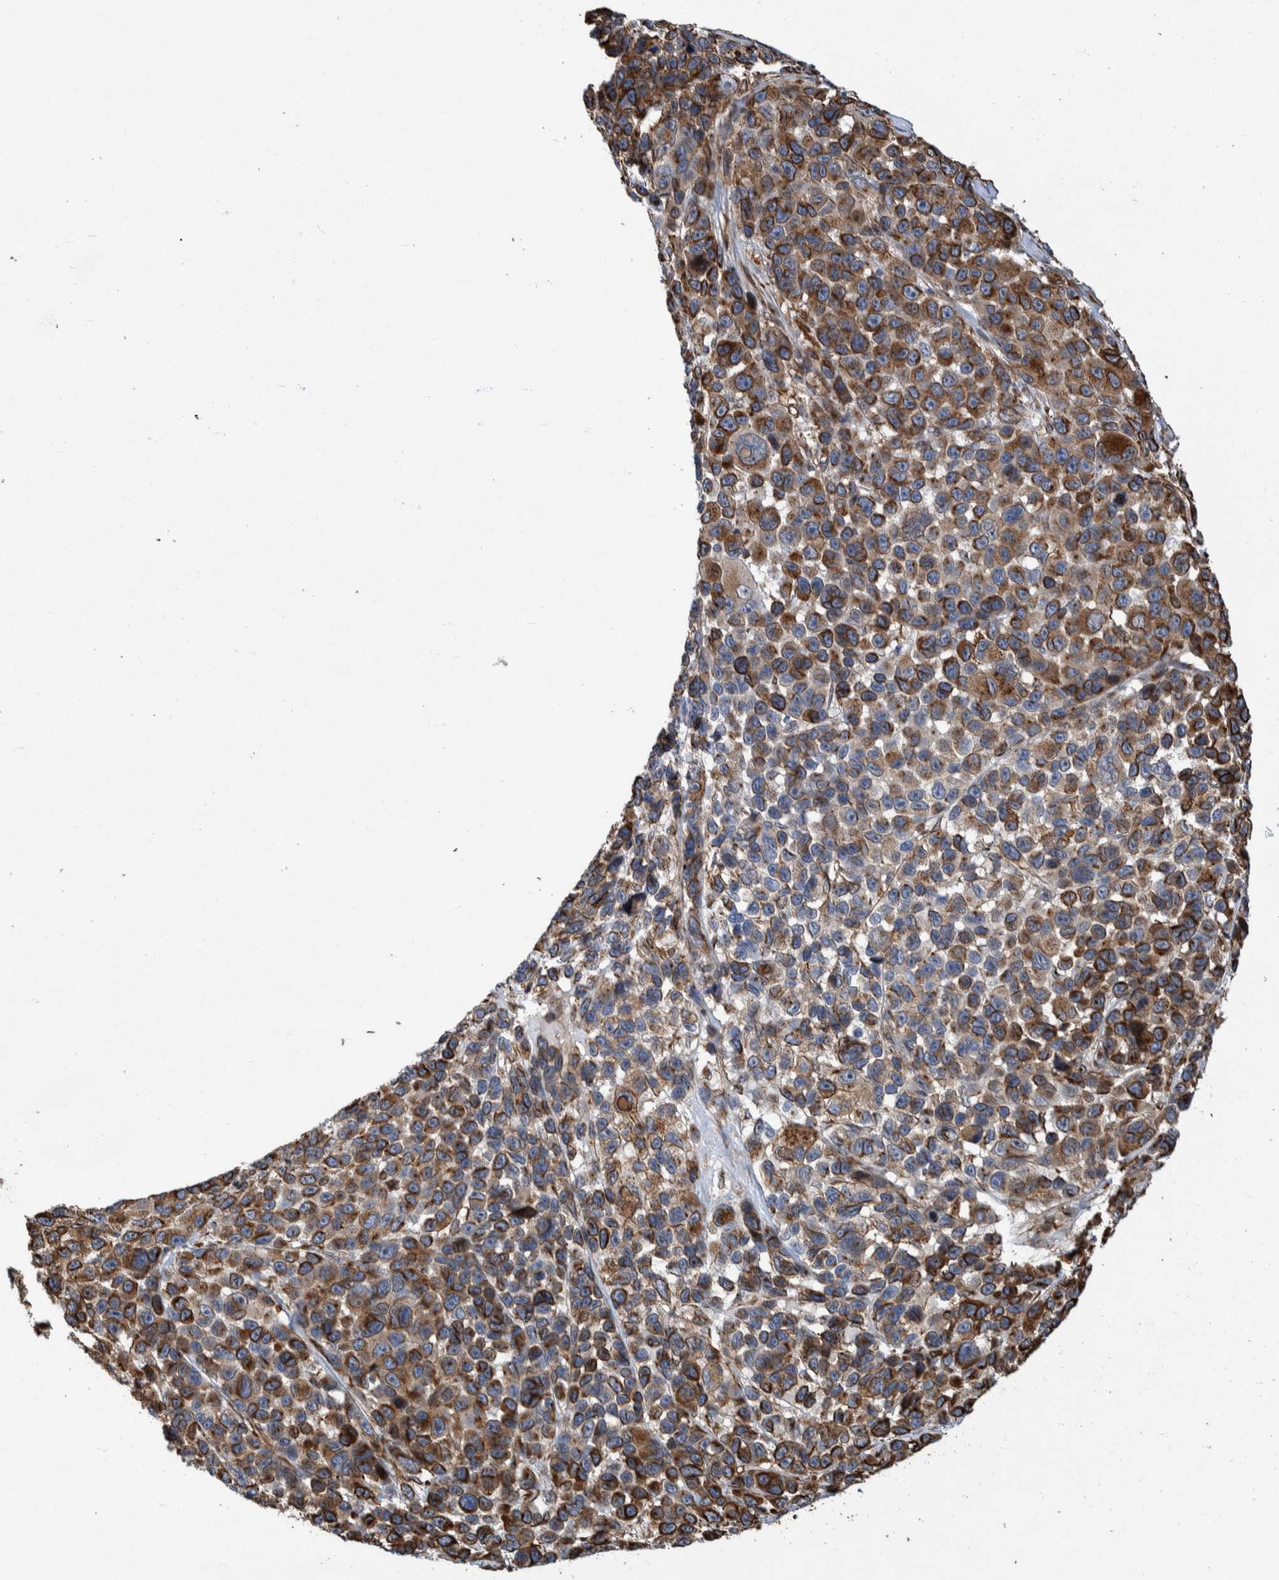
{"staining": {"intensity": "strong", "quantity": ">75%", "location": "cytoplasmic/membranous"}, "tissue": "melanoma", "cell_type": "Tumor cells", "image_type": "cancer", "snomed": [{"axis": "morphology", "description": "Malignant melanoma, NOS"}, {"axis": "topography", "description": "Skin"}], "caption": "Immunohistochemistry (DAB) staining of malignant melanoma shows strong cytoplasmic/membranous protein expression in approximately >75% of tumor cells.", "gene": "CCDC57", "patient": {"sex": "male", "age": 53}}